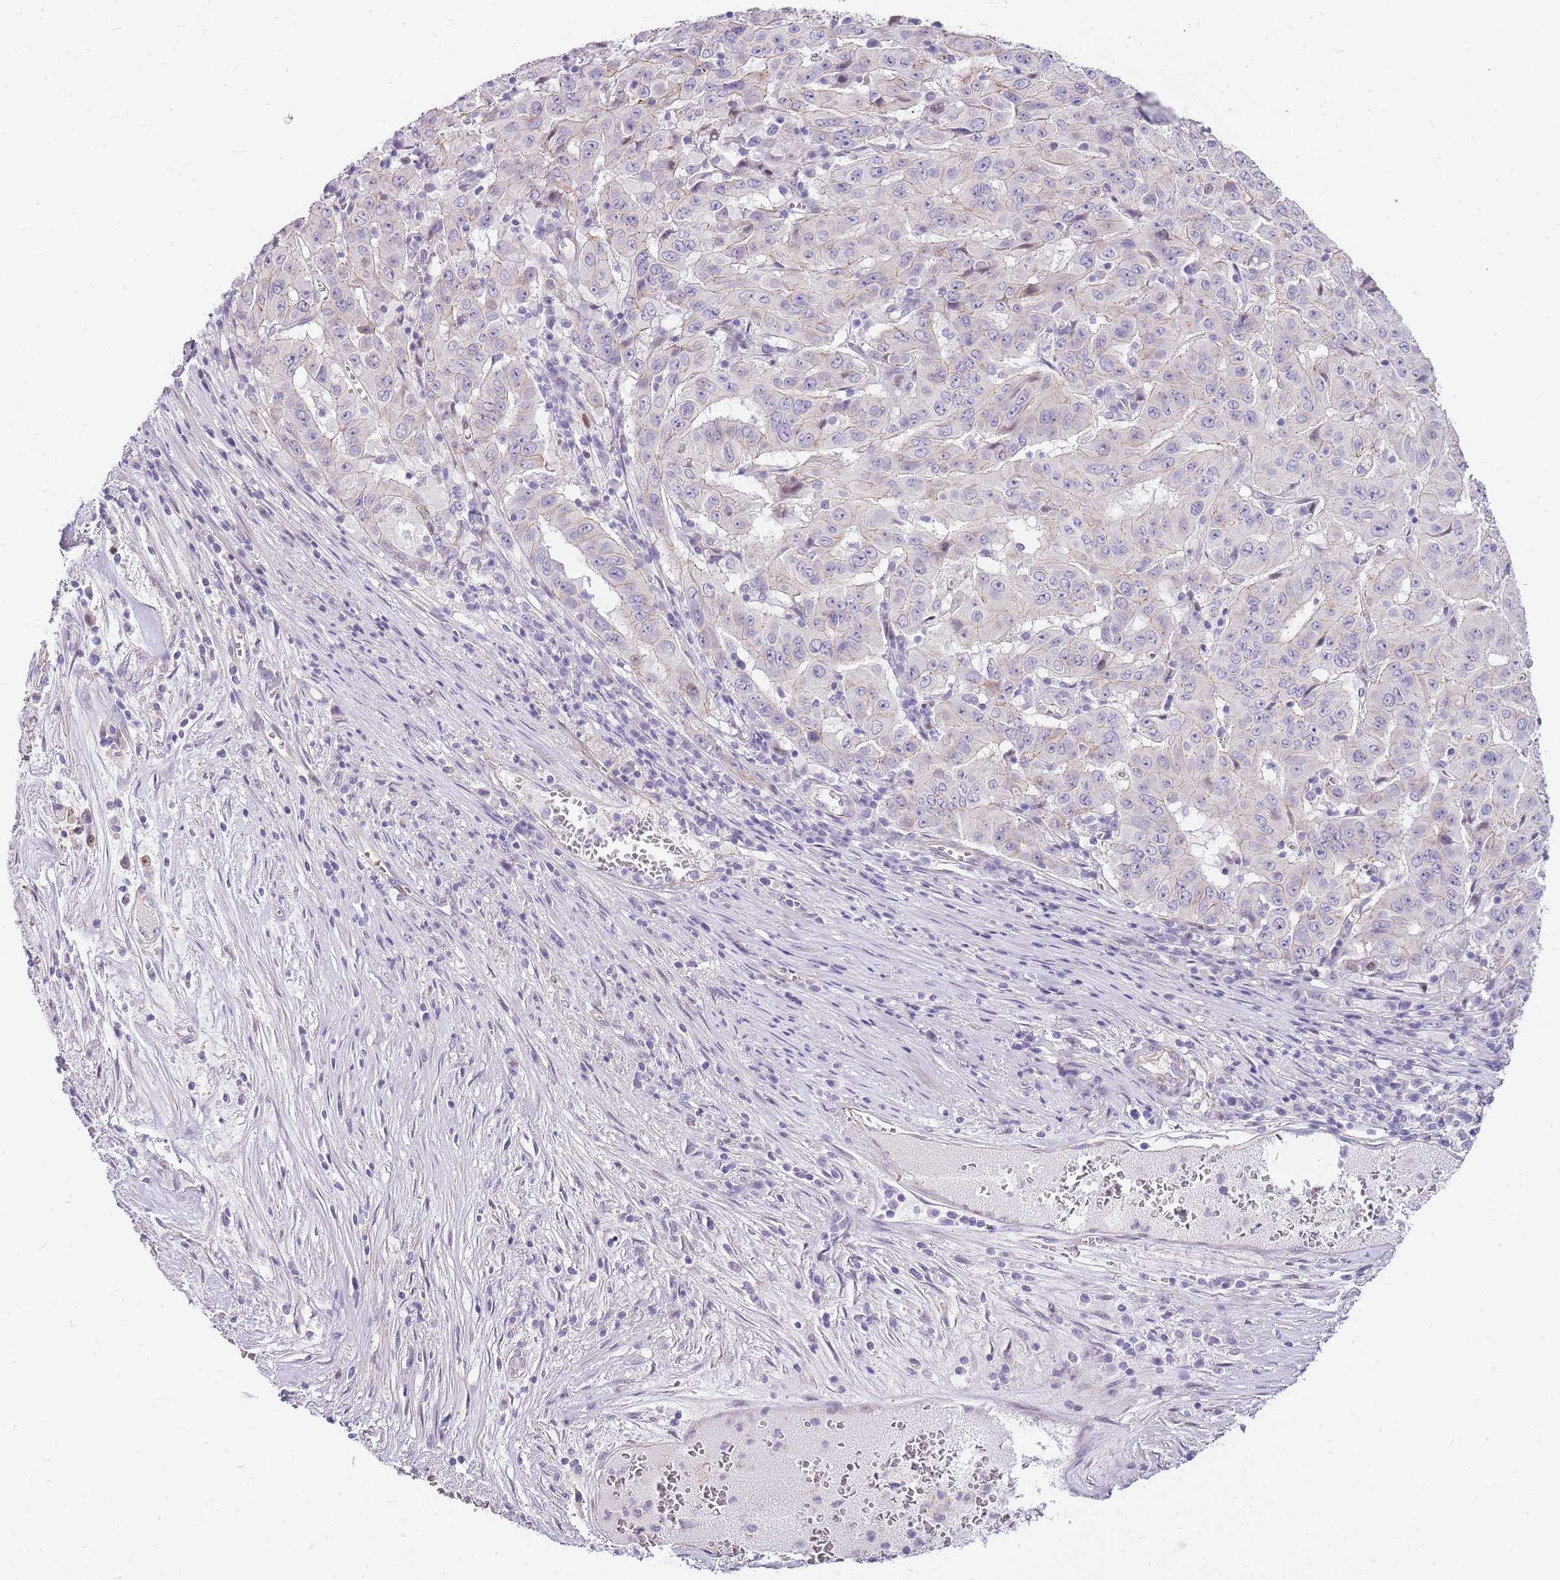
{"staining": {"intensity": "negative", "quantity": "none", "location": "none"}, "tissue": "pancreatic cancer", "cell_type": "Tumor cells", "image_type": "cancer", "snomed": [{"axis": "morphology", "description": "Adenocarcinoma, NOS"}, {"axis": "topography", "description": "Pancreas"}], "caption": "This is an immunohistochemistry micrograph of human pancreatic cancer (adenocarcinoma). There is no staining in tumor cells.", "gene": "CLBA1", "patient": {"sex": "male", "age": 63}}